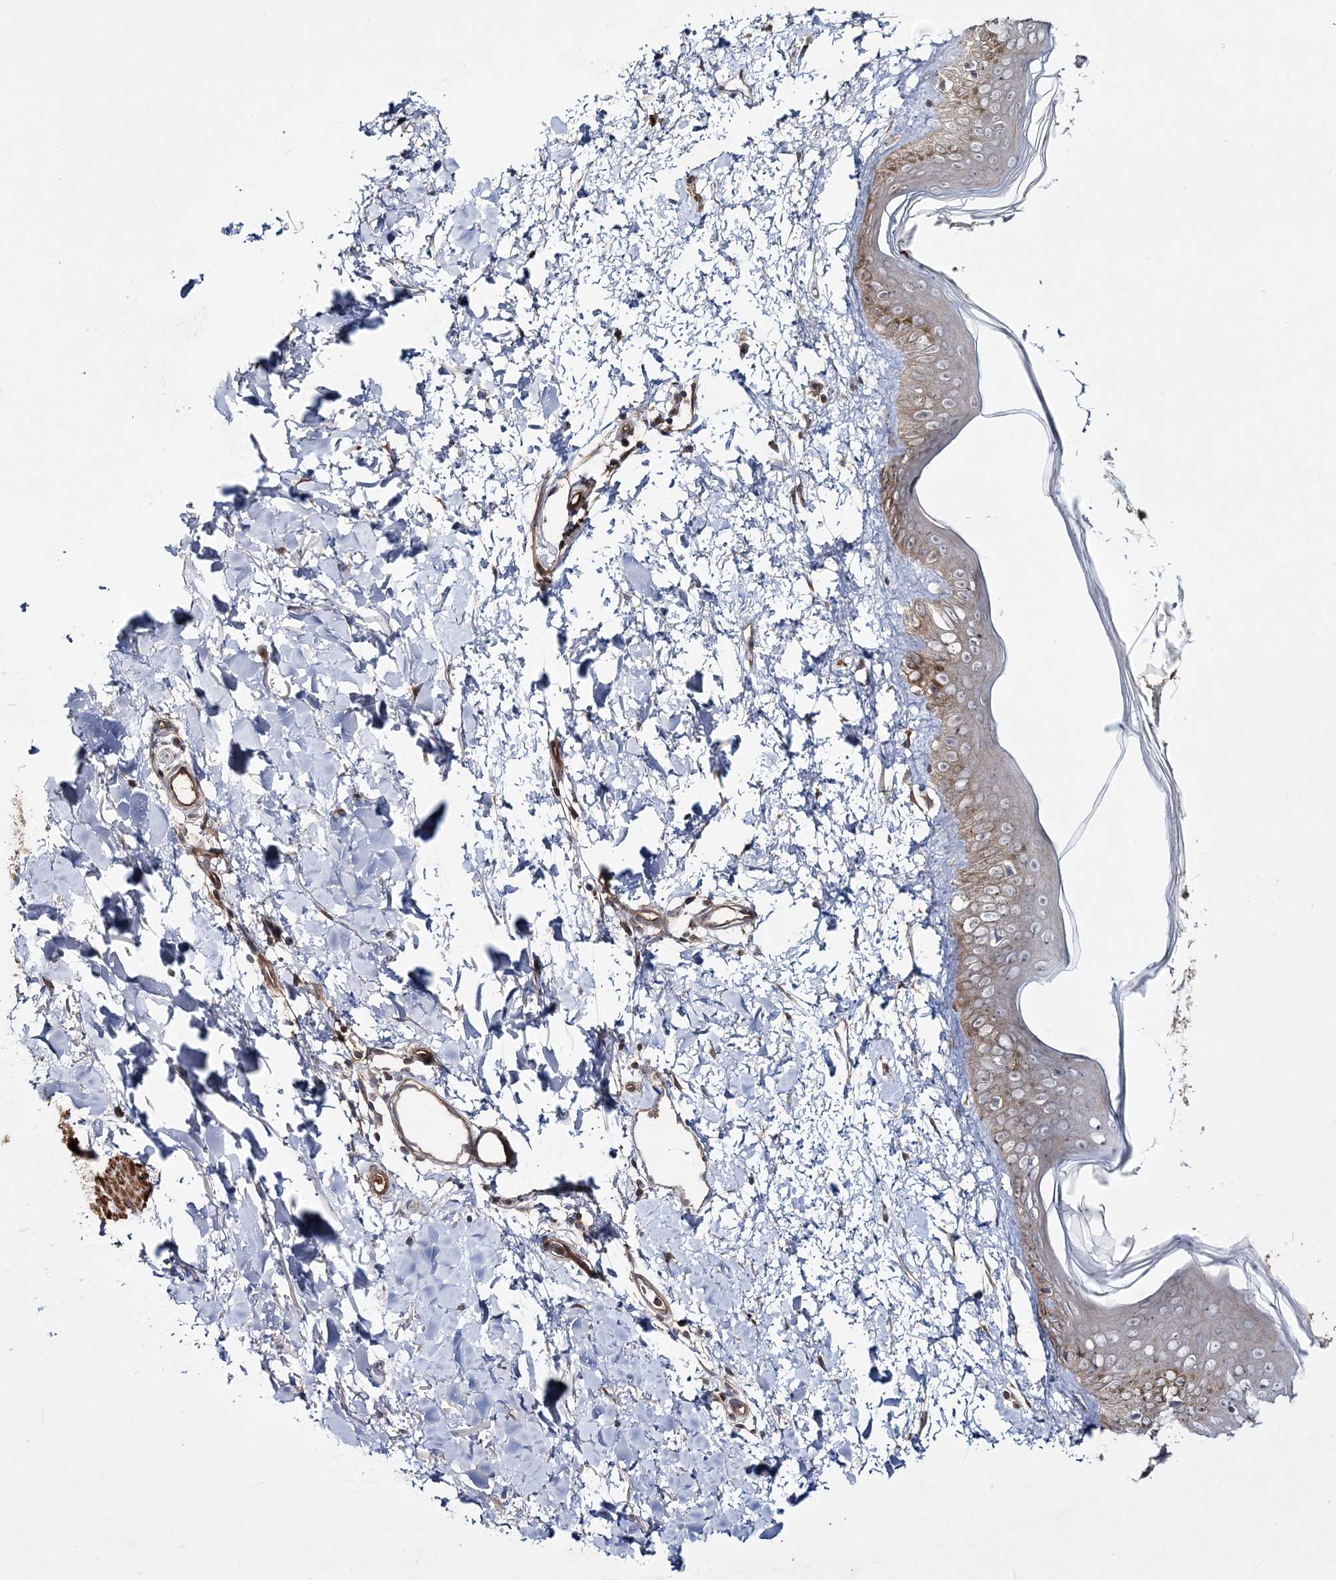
{"staining": {"intensity": "moderate", "quantity": ">75%", "location": "cytoplasmic/membranous"}, "tissue": "skin", "cell_type": "Fibroblasts", "image_type": "normal", "snomed": [{"axis": "morphology", "description": "Normal tissue, NOS"}, {"axis": "topography", "description": "Skin"}], "caption": "Moderate cytoplasmic/membranous expression is seen in approximately >75% of fibroblasts in benign skin.", "gene": "MOCS2", "patient": {"sex": "female", "age": 58}}